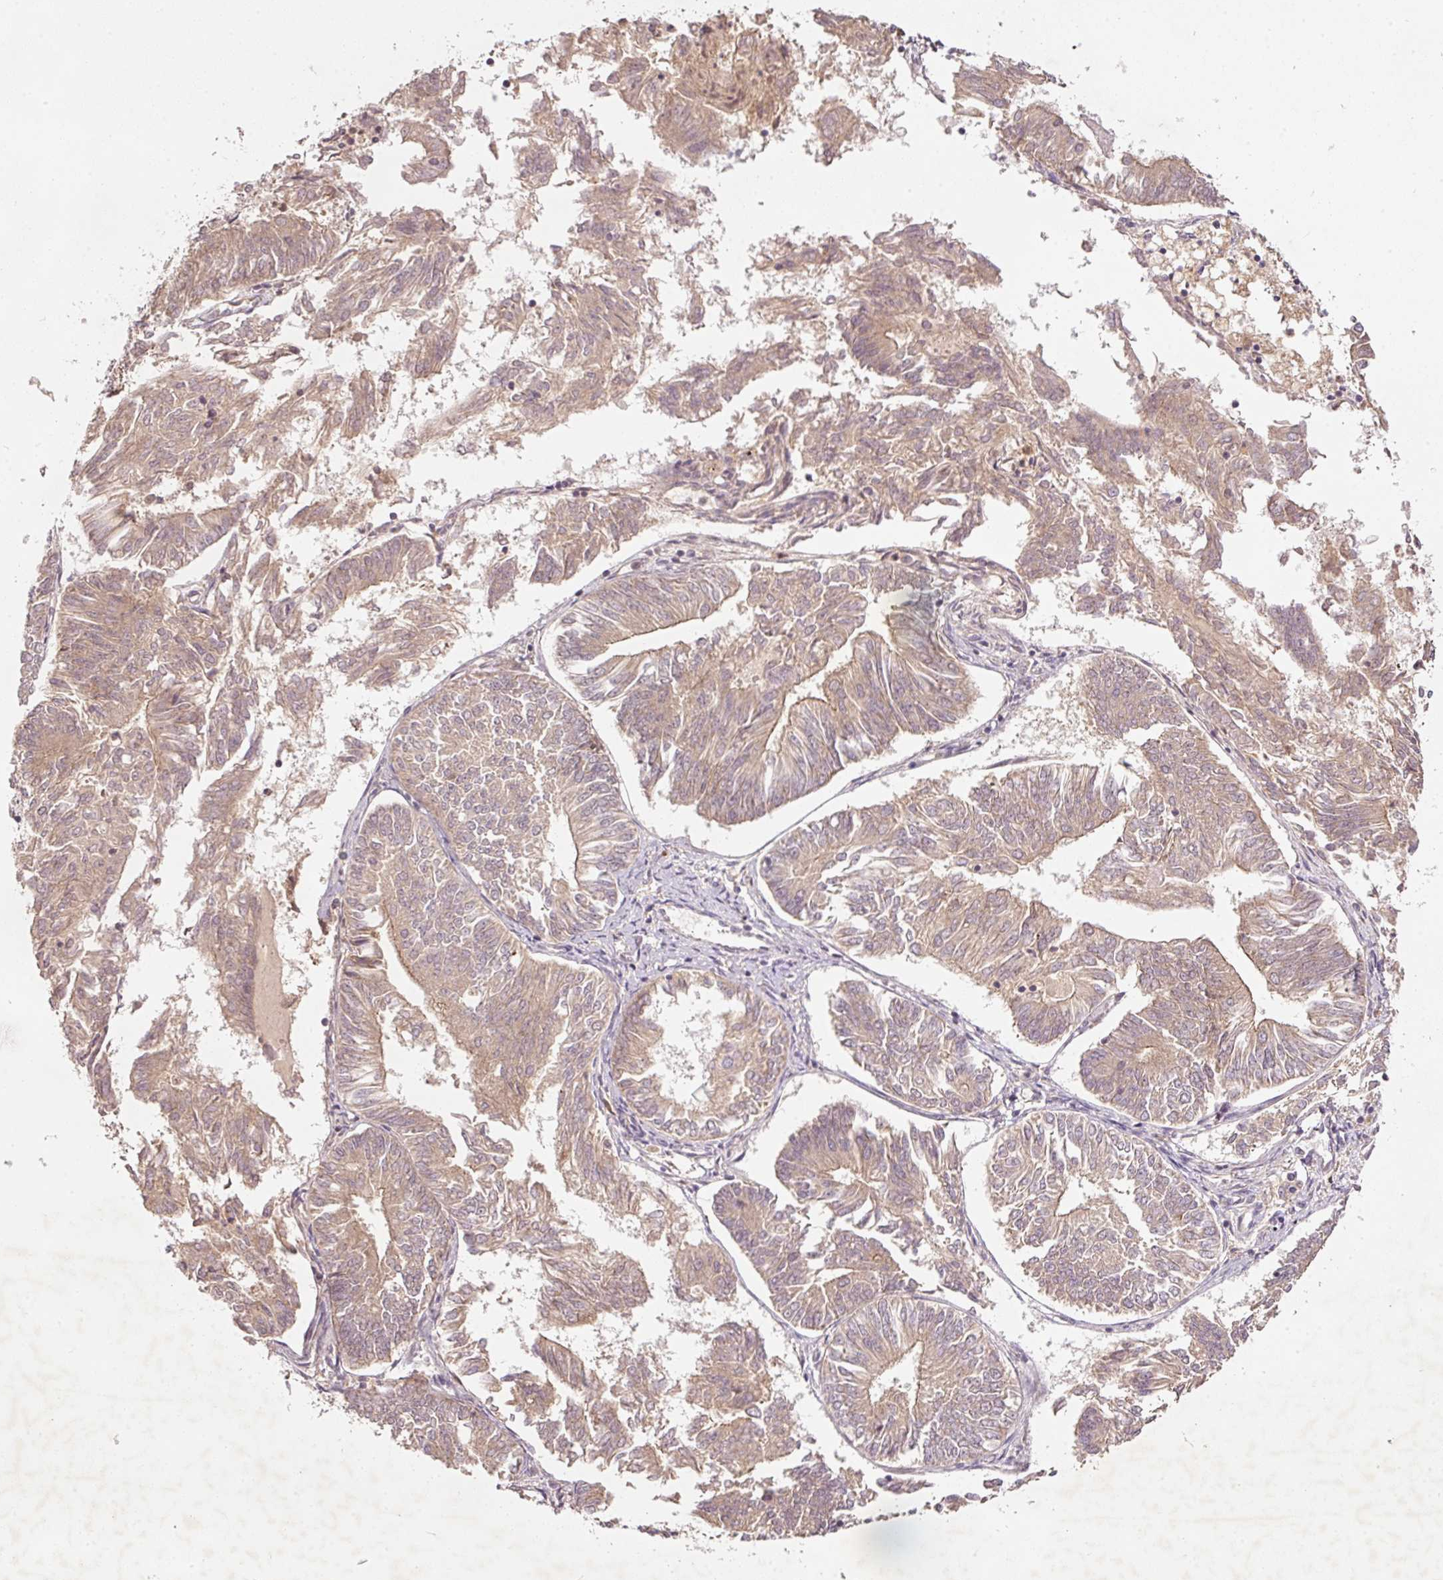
{"staining": {"intensity": "weak", "quantity": ">75%", "location": "cytoplasmic/membranous"}, "tissue": "endometrial cancer", "cell_type": "Tumor cells", "image_type": "cancer", "snomed": [{"axis": "morphology", "description": "Adenocarcinoma, NOS"}, {"axis": "topography", "description": "Endometrium"}], "caption": "Immunohistochemical staining of adenocarcinoma (endometrial) reveals low levels of weak cytoplasmic/membranous protein positivity in approximately >75% of tumor cells. Nuclei are stained in blue.", "gene": "PCDHB1", "patient": {"sex": "female", "age": 58}}